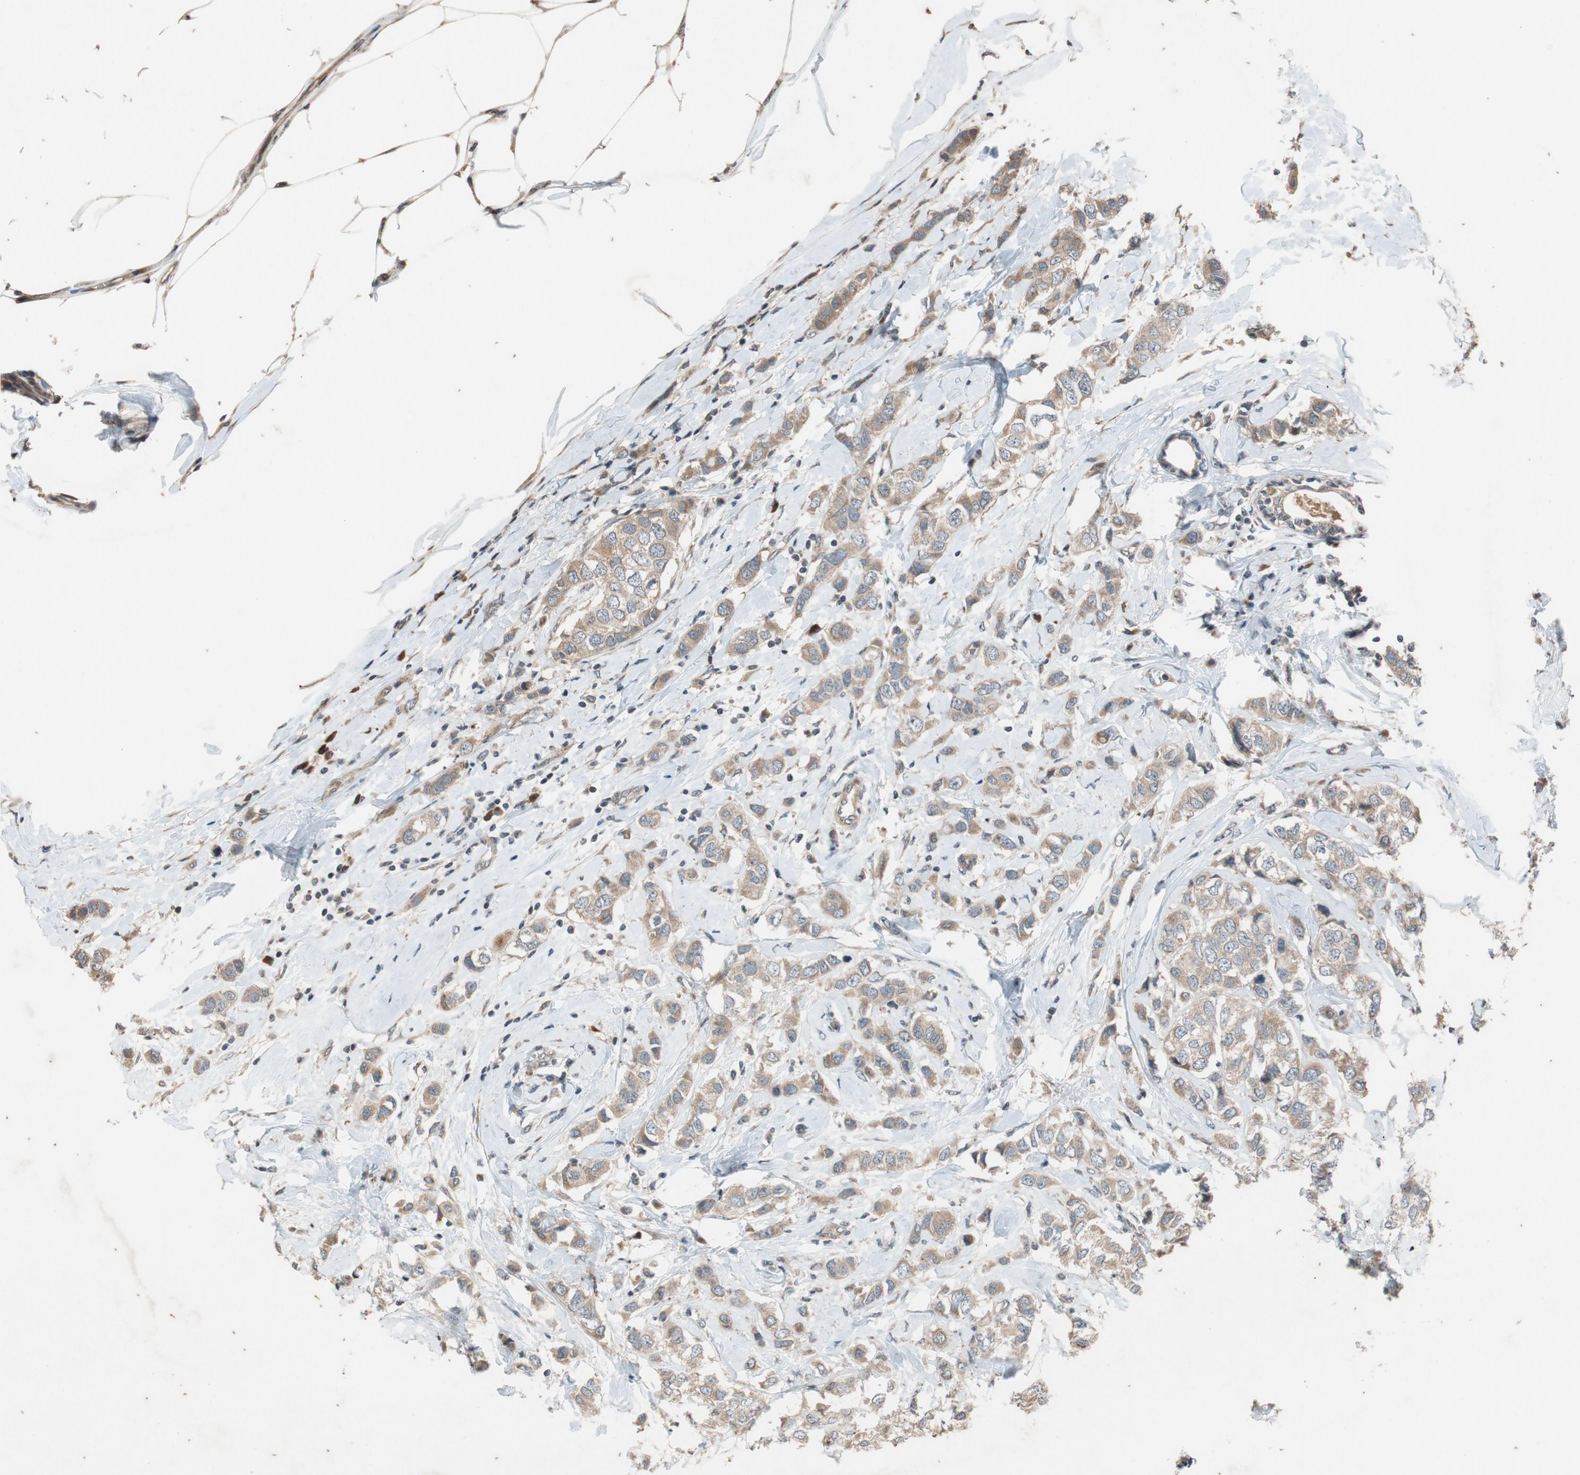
{"staining": {"intensity": "moderate", "quantity": ">75%", "location": "cytoplasmic/membranous"}, "tissue": "breast cancer", "cell_type": "Tumor cells", "image_type": "cancer", "snomed": [{"axis": "morphology", "description": "Duct carcinoma"}, {"axis": "topography", "description": "Breast"}], "caption": "A brown stain labels moderate cytoplasmic/membranous positivity of a protein in breast cancer tumor cells. The protein is stained brown, and the nuclei are stained in blue (DAB IHC with brightfield microscopy, high magnification).", "gene": "ATP2C1", "patient": {"sex": "female", "age": 50}}